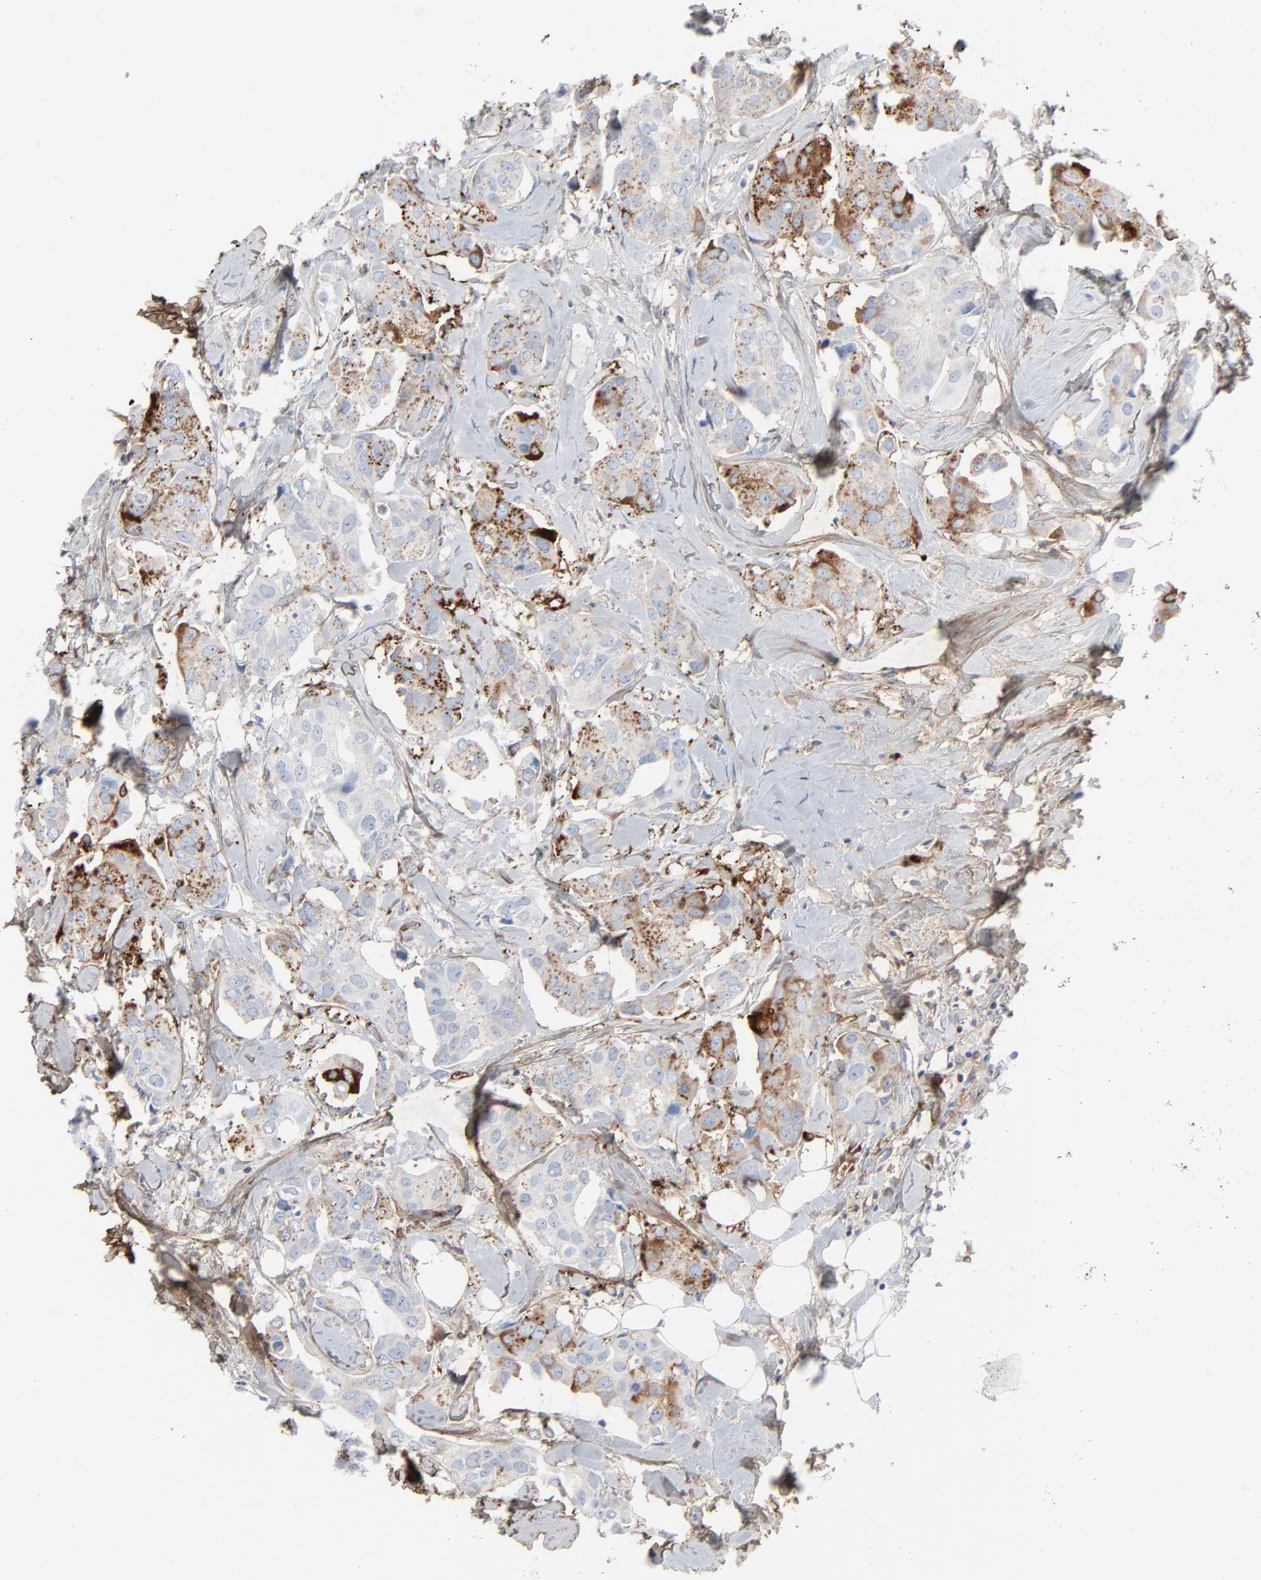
{"staining": {"intensity": "negative", "quantity": "none", "location": "none"}, "tissue": "breast cancer", "cell_type": "Tumor cells", "image_type": "cancer", "snomed": [{"axis": "morphology", "description": "Duct carcinoma"}, {"axis": "topography", "description": "Breast"}], "caption": "There is no significant expression in tumor cells of breast intraductal carcinoma.", "gene": "BGN", "patient": {"sex": "female", "age": 40}}